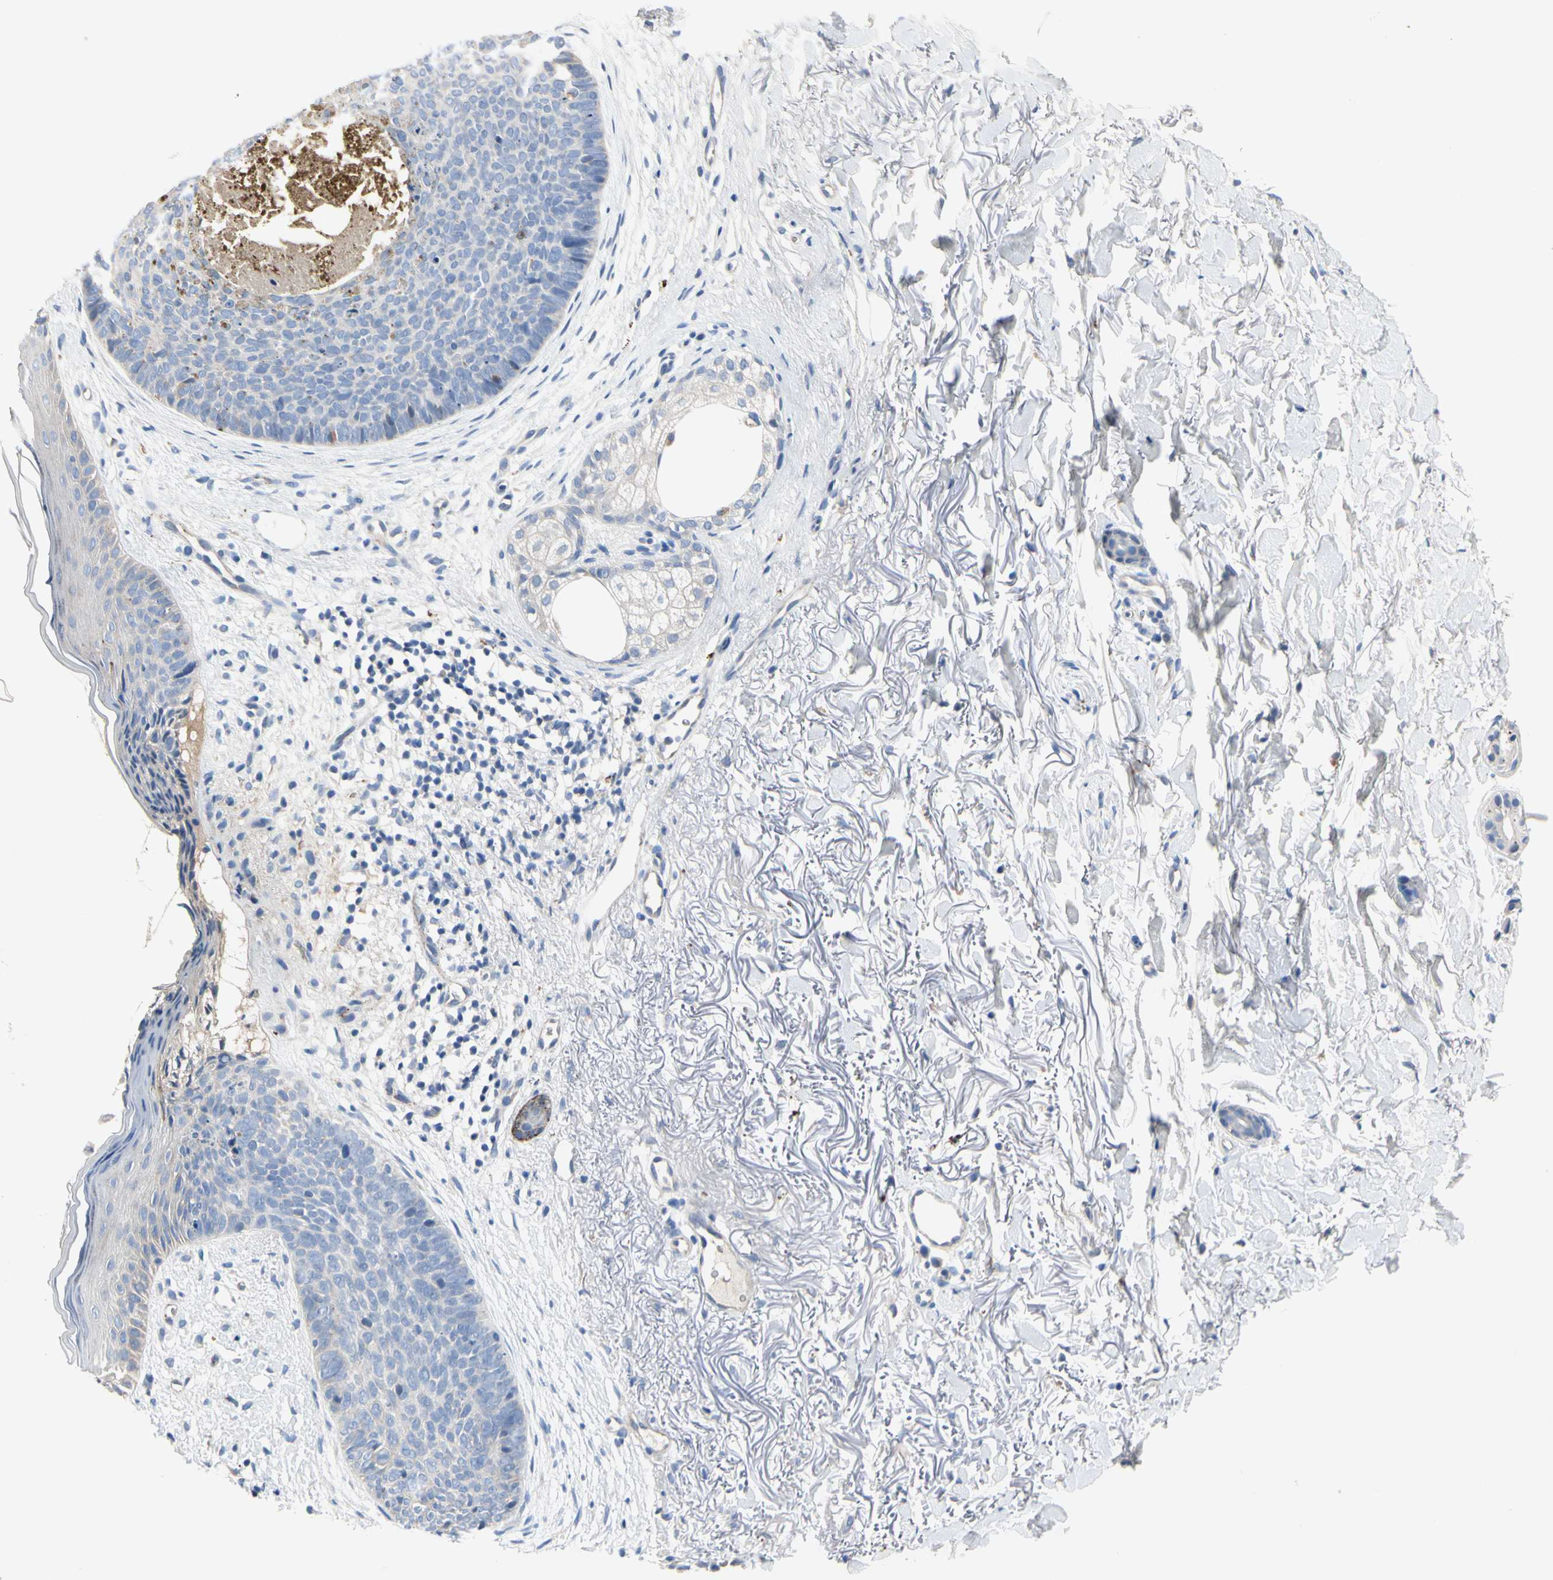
{"staining": {"intensity": "weak", "quantity": "<25%", "location": "cytoplasmic/membranous"}, "tissue": "skin cancer", "cell_type": "Tumor cells", "image_type": "cancer", "snomed": [{"axis": "morphology", "description": "Basal cell carcinoma"}, {"axis": "topography", "description": "Skin"}], "caption": "Tumor cells are negative for protein expression in human skin cancer (basal cell carcinoma).", "gene": "RETSAT", "patient": {"sex": "female", "age": 70}}